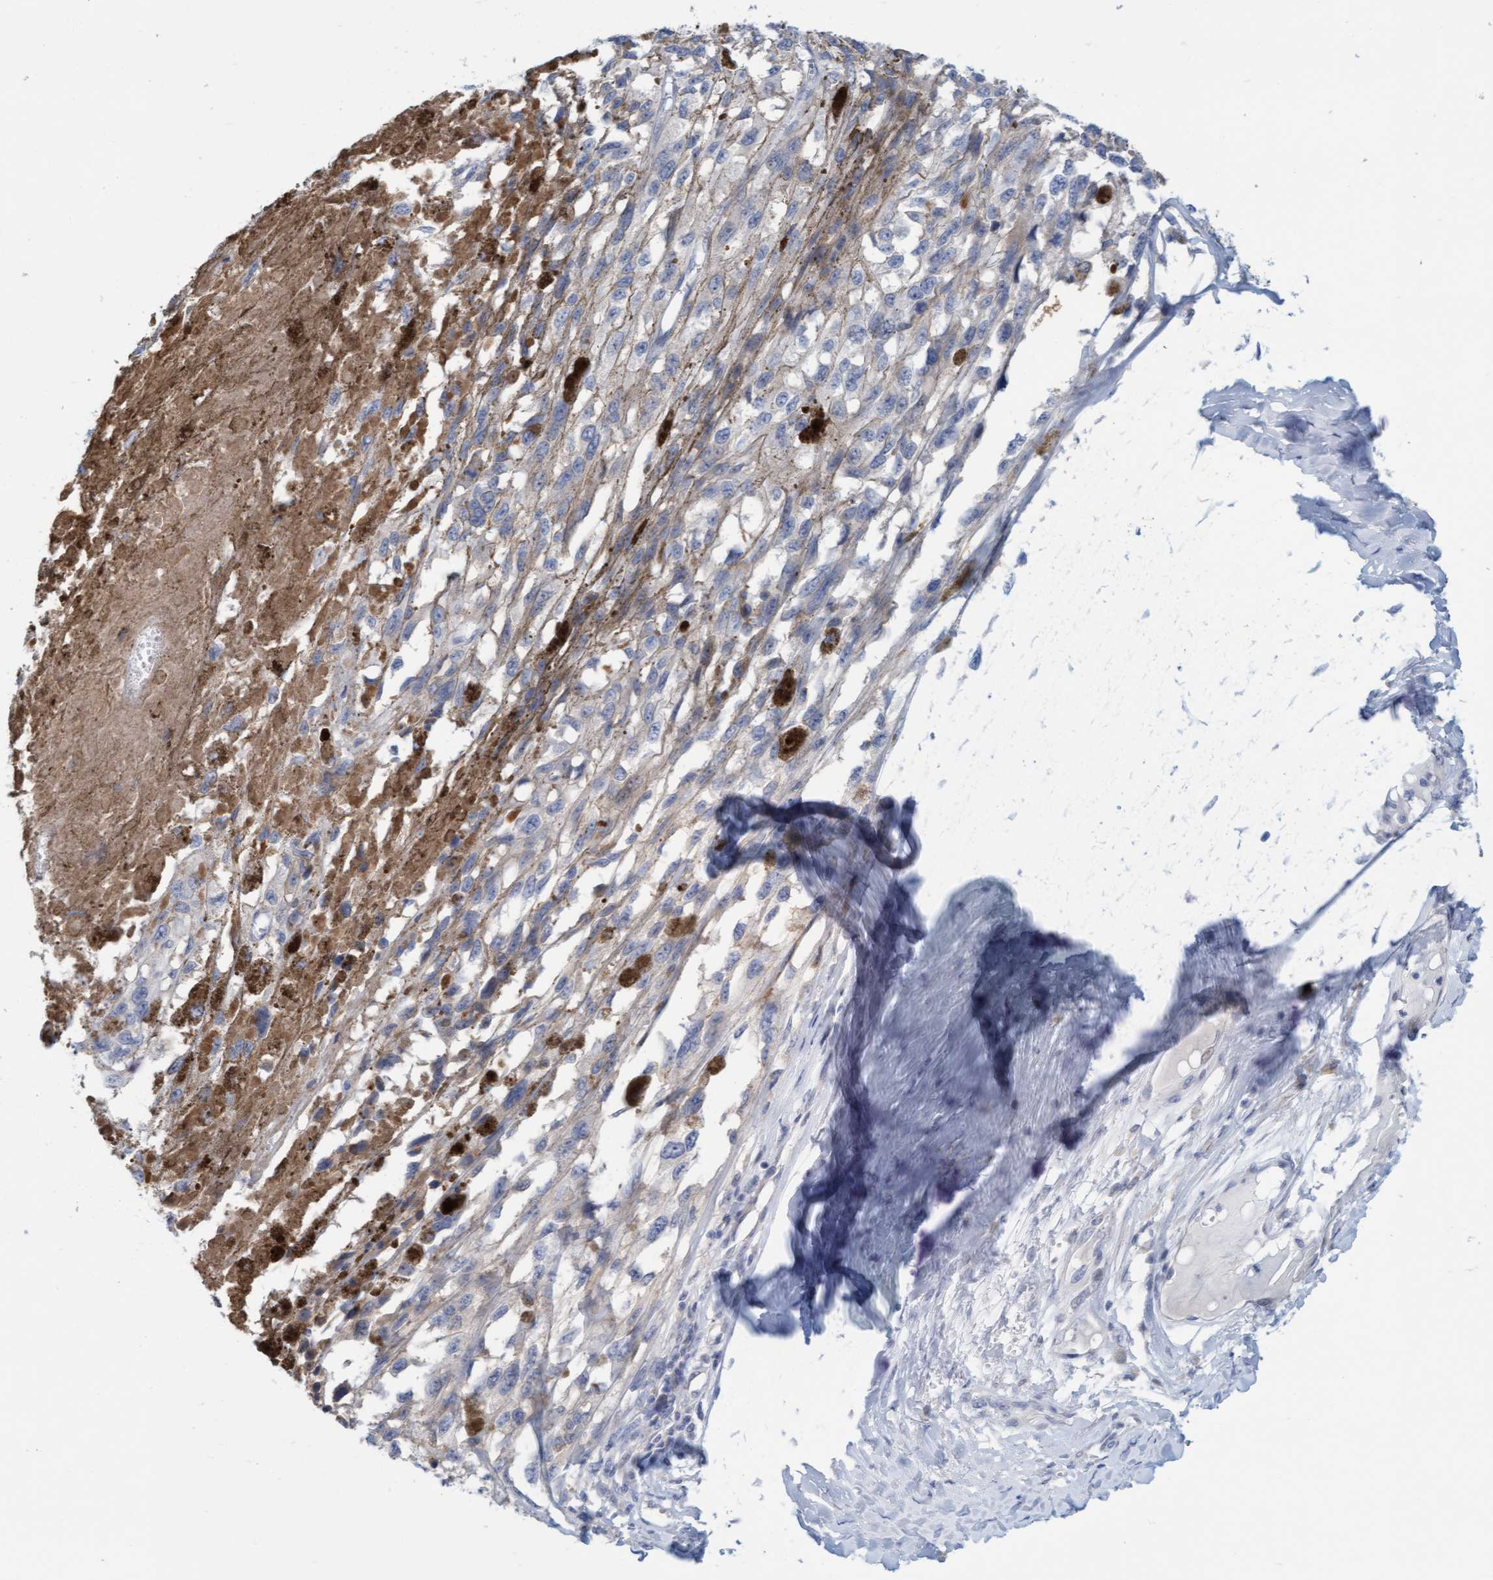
{"staining": {"intensity": "negative", "quantity": "none", "location": "none"}, "tissue": "melanoma", "cell_type": "Tumor cells", "image_type": "cancer", "snomed": [{"axis": "morphology", "description": "Malignant melanoma, Metastatic site"}, {"axis": "topography", "description": "Lymph node"}], "caption": "Immunohistochemistry of melanoma exhibits no staining in tumor cells.", "gene": "CPA3", "patient": {"sex": "male", "age": 59}}